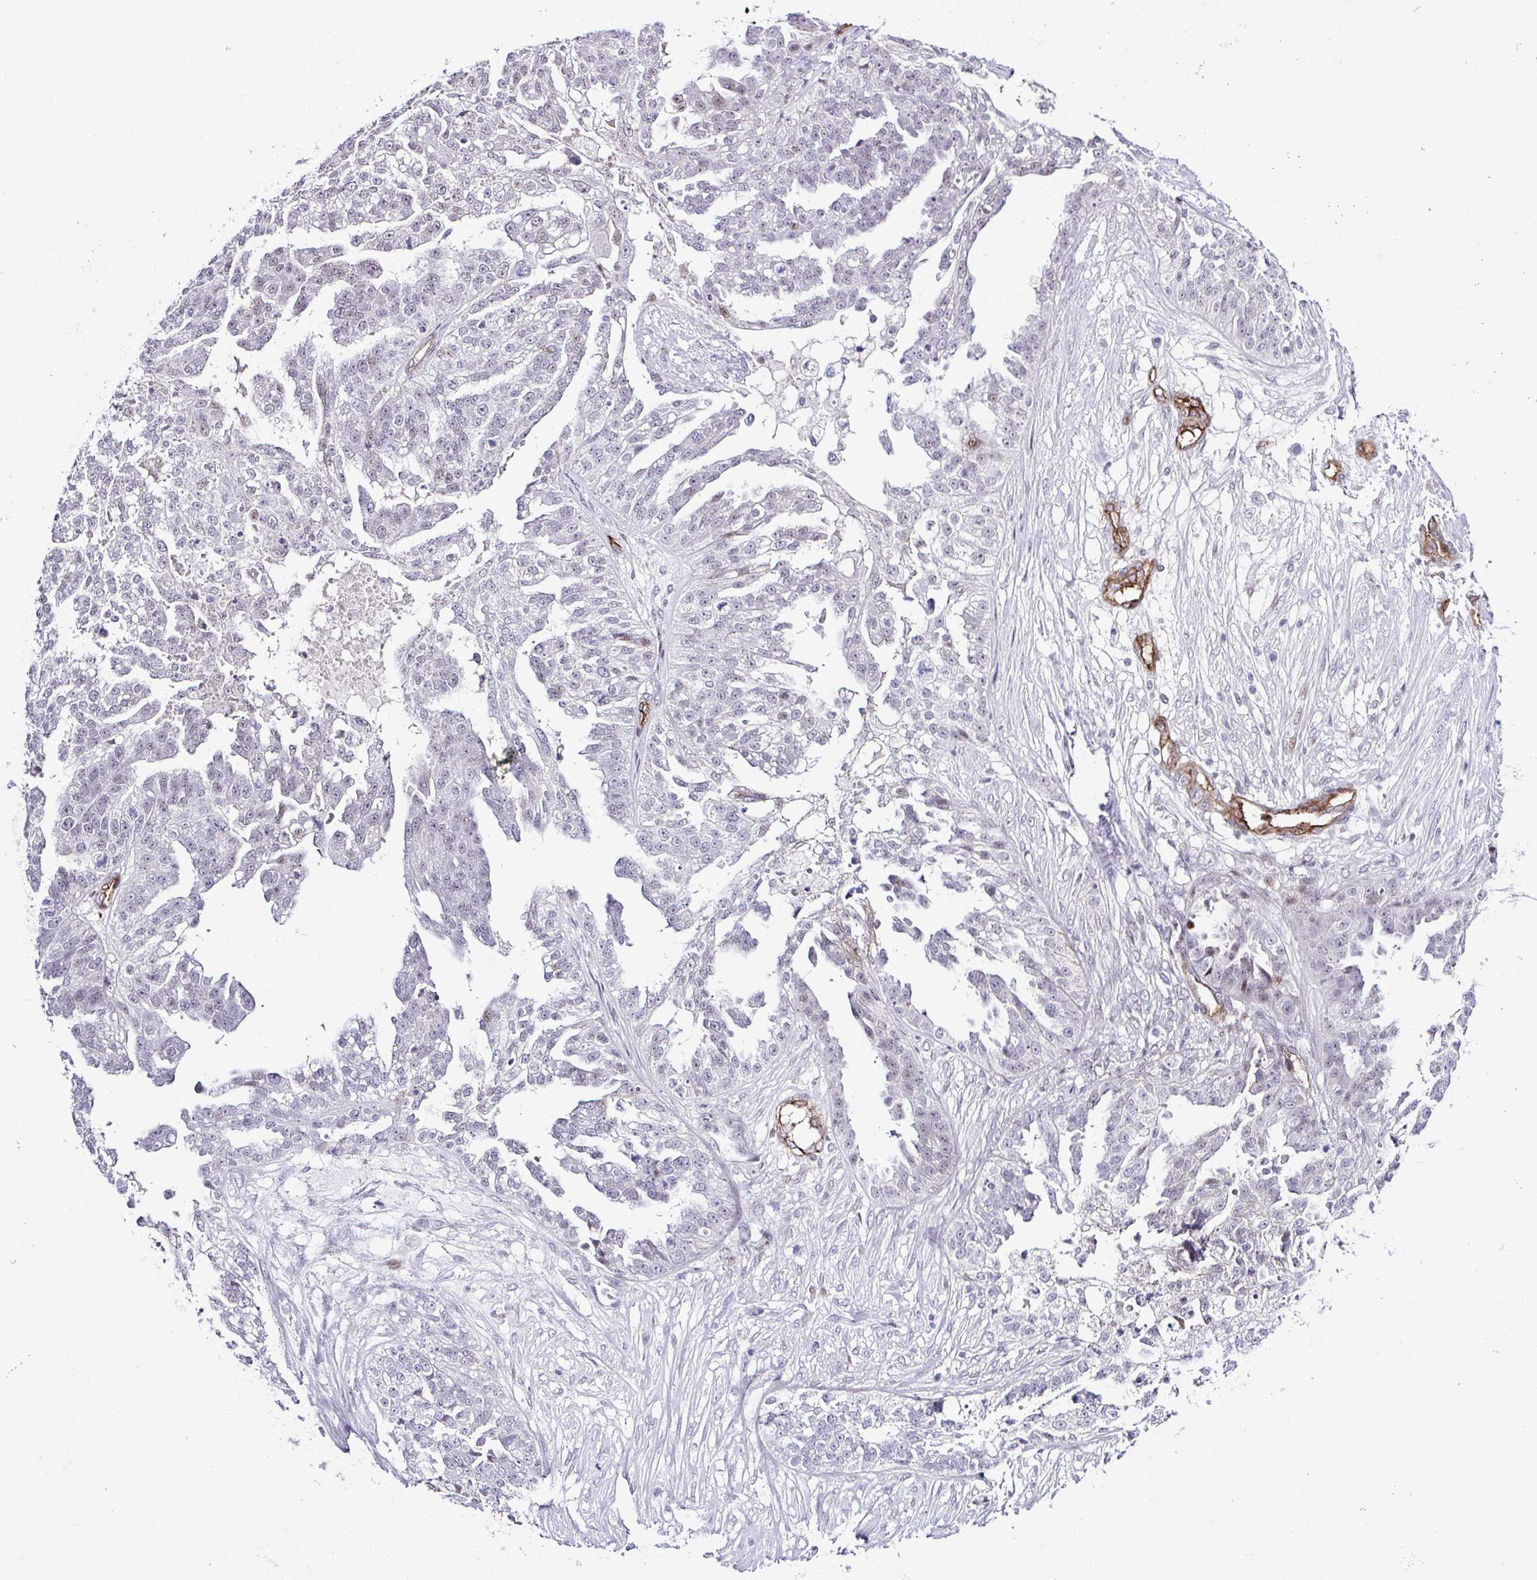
{"staining": {"intensity": "negative", "quantity": "none", "location": "none"}, "tissue": "ovarian cancer", "cell_type": "Tumor cells", "image_type": "cancer", "snomed": [{"axis": "morphology", "description": "Cystadenocarcinoma, serous, NOS"}, {"axis": "topography", "description": "Ovary"}], "caption": "Tumor cells are negative for protein expression in human ovarian serous cystadenocarcinoma. The staining is performed using DAB brown chromogen with nuclei counter-stained in using hematoxylin.", "gene": "FBXO34", "patient": {"sex": "female", "age": 58}}